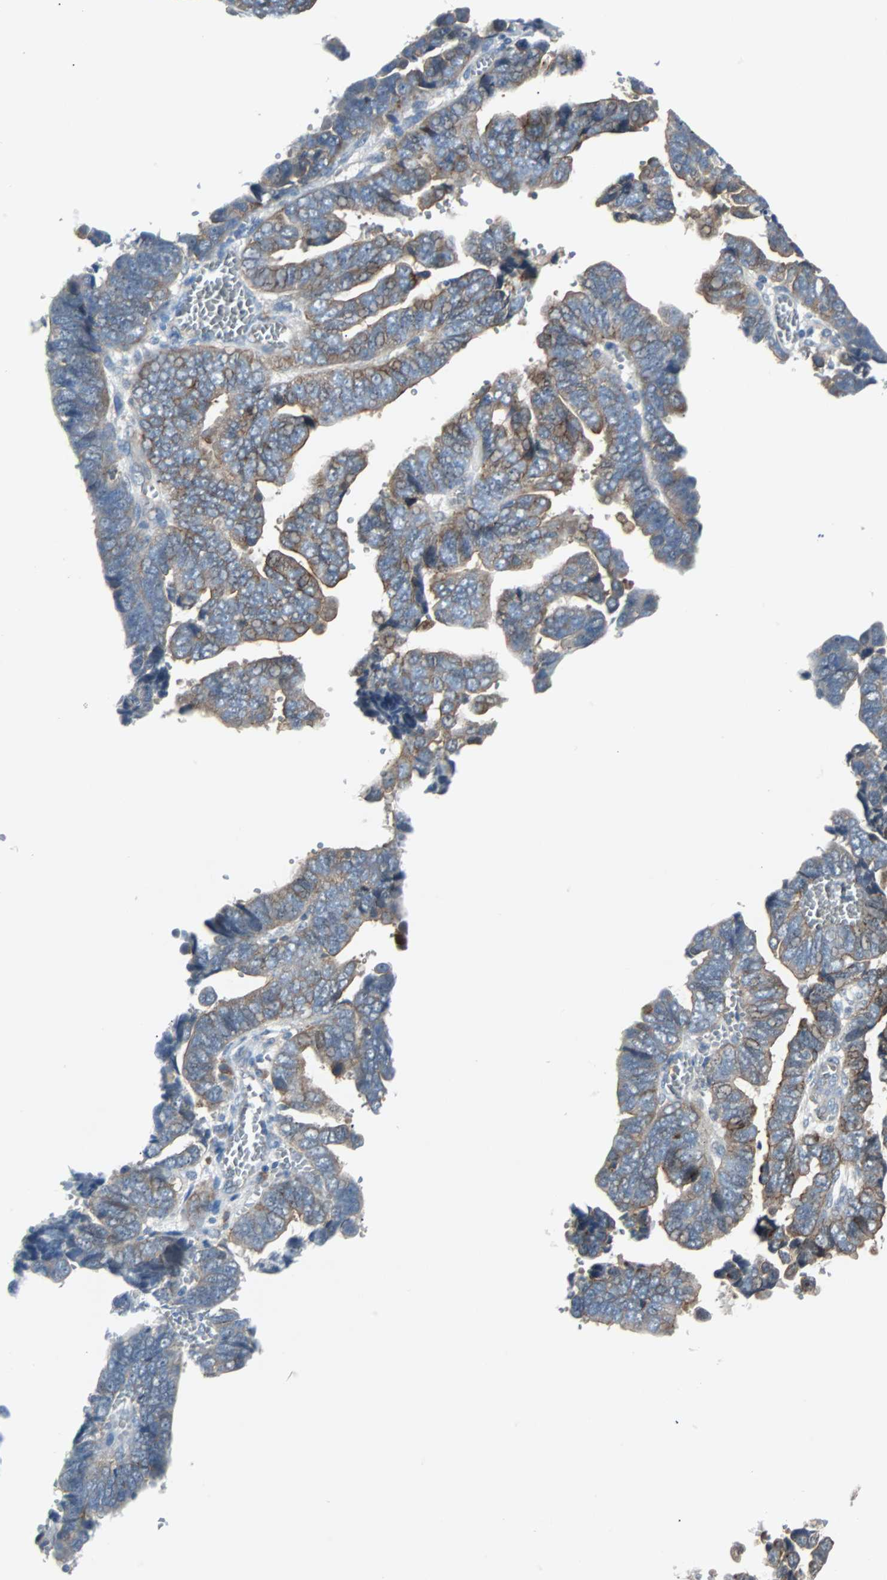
{"staining": {"intensity": "moderate", "quantity": "25%-75%", "location": "cytoplasmic/membranous"}, "tissue": "endometrial cancer", "cell_type": "Tumor cells", "image_type": "cancer", "snomed": [{"axis": "morphology", "description": "Adenocarcinoma, NOS"}, {"axis": "topography", "description": "Endometrium"}], "caption": "The photomicrograph reveals immunohistochemical staining of endometrial cancer. There is moderate cytoplasmic/membranous expression is present in approximately 25%-75% of tumor cells. (brown staining indicates protein expression, while blue staining denotes nuclei).", "gene": "CMC2", "patient": {"sex": "female", "age": 75}}